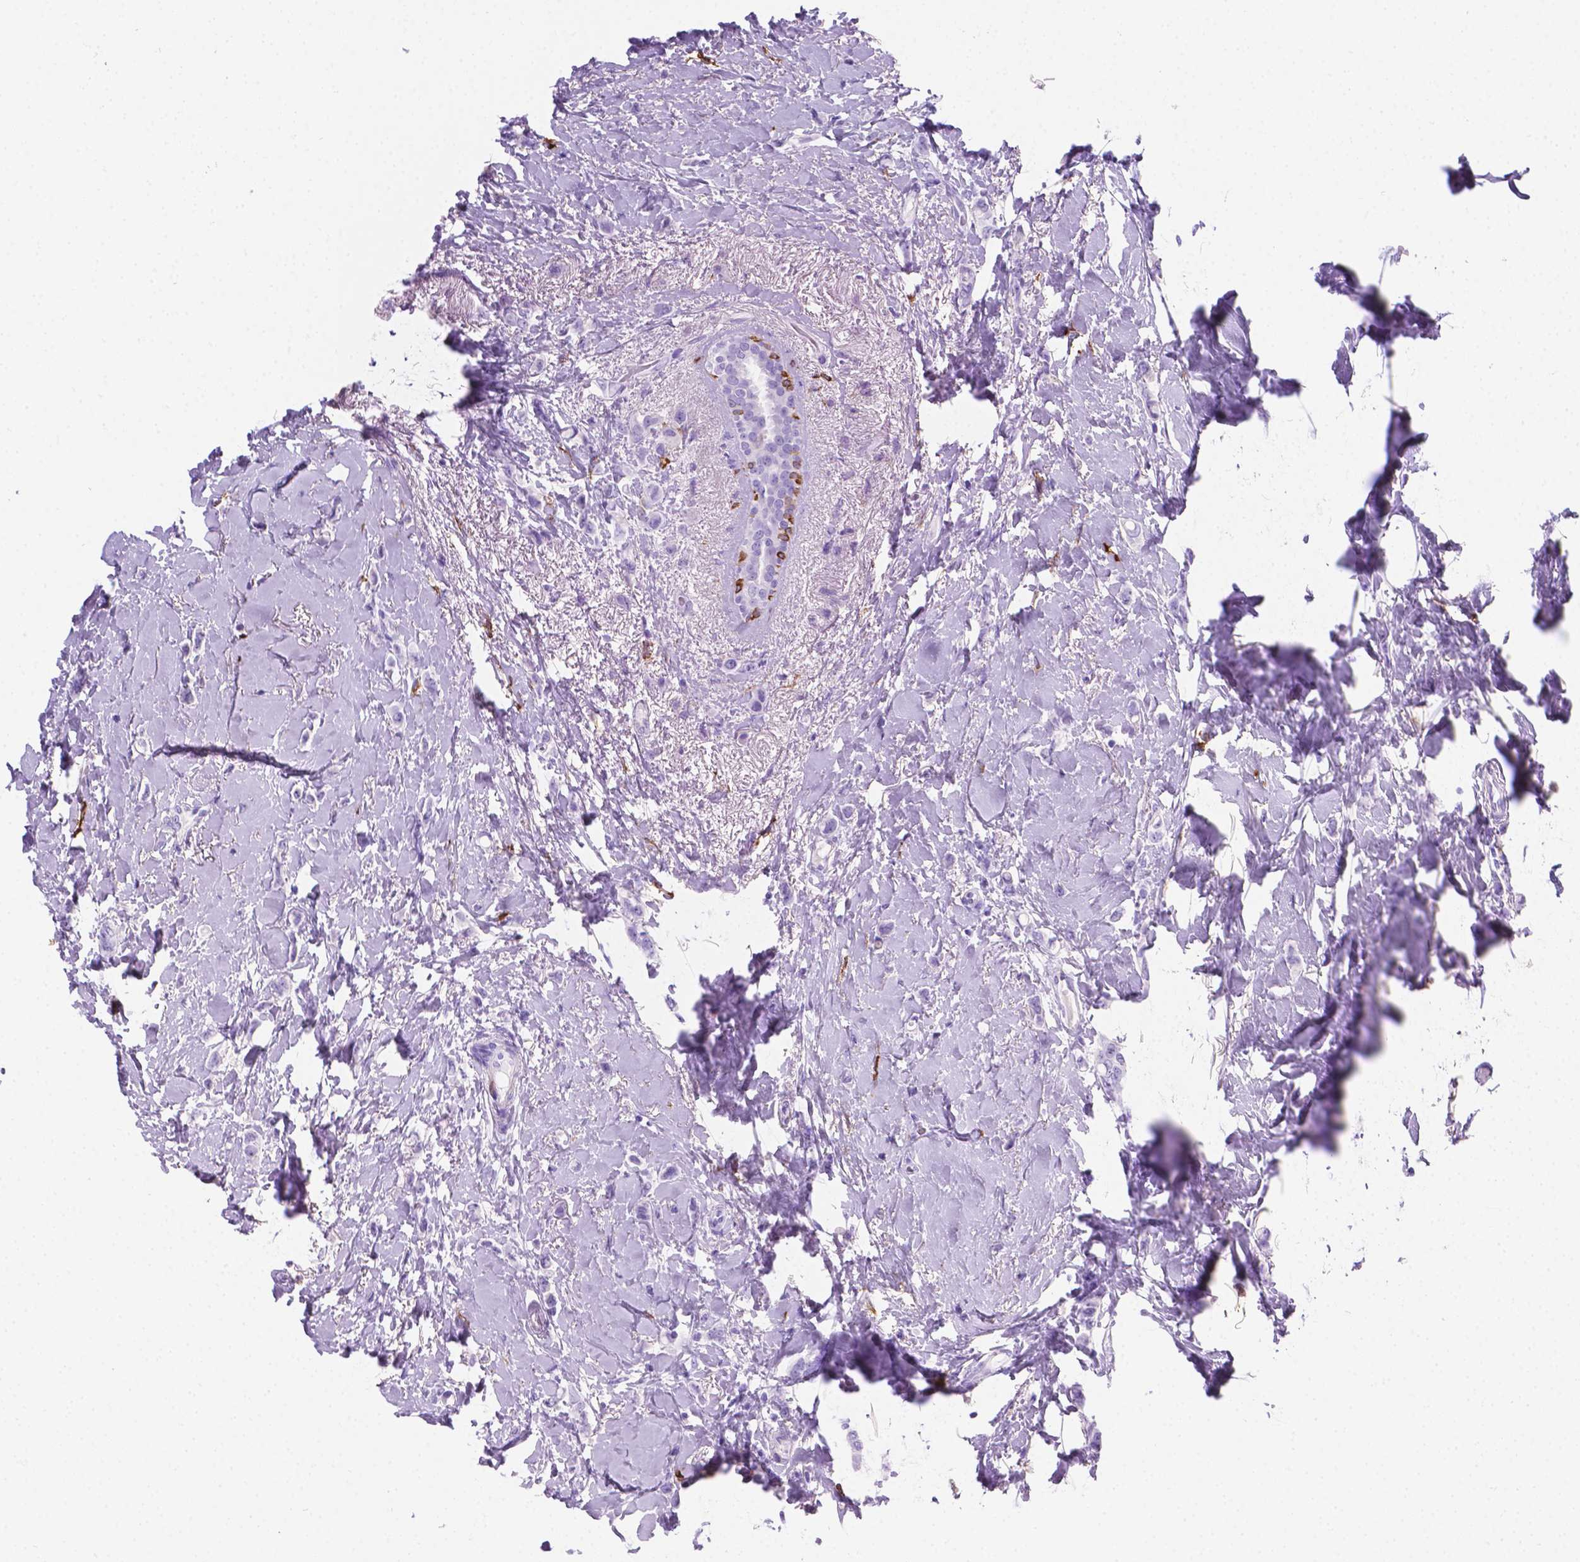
{"staining": {"intensity": "negative", "quantity": "none", "location": "none"}, "tissue": "breast cancer", "cell_type": "Tumor cells", "image_type": "cancer", "snomed": [{"axis": "morphology", "description": "Lobular carcinoma"}, {"axis": "topography", "description": "Breast"}], "caption": "Tumor cells show no significant protein staining in breast lobular carcinoma.", "gene": "MACF1", "patient": {"sex": "female", "age": 66}}